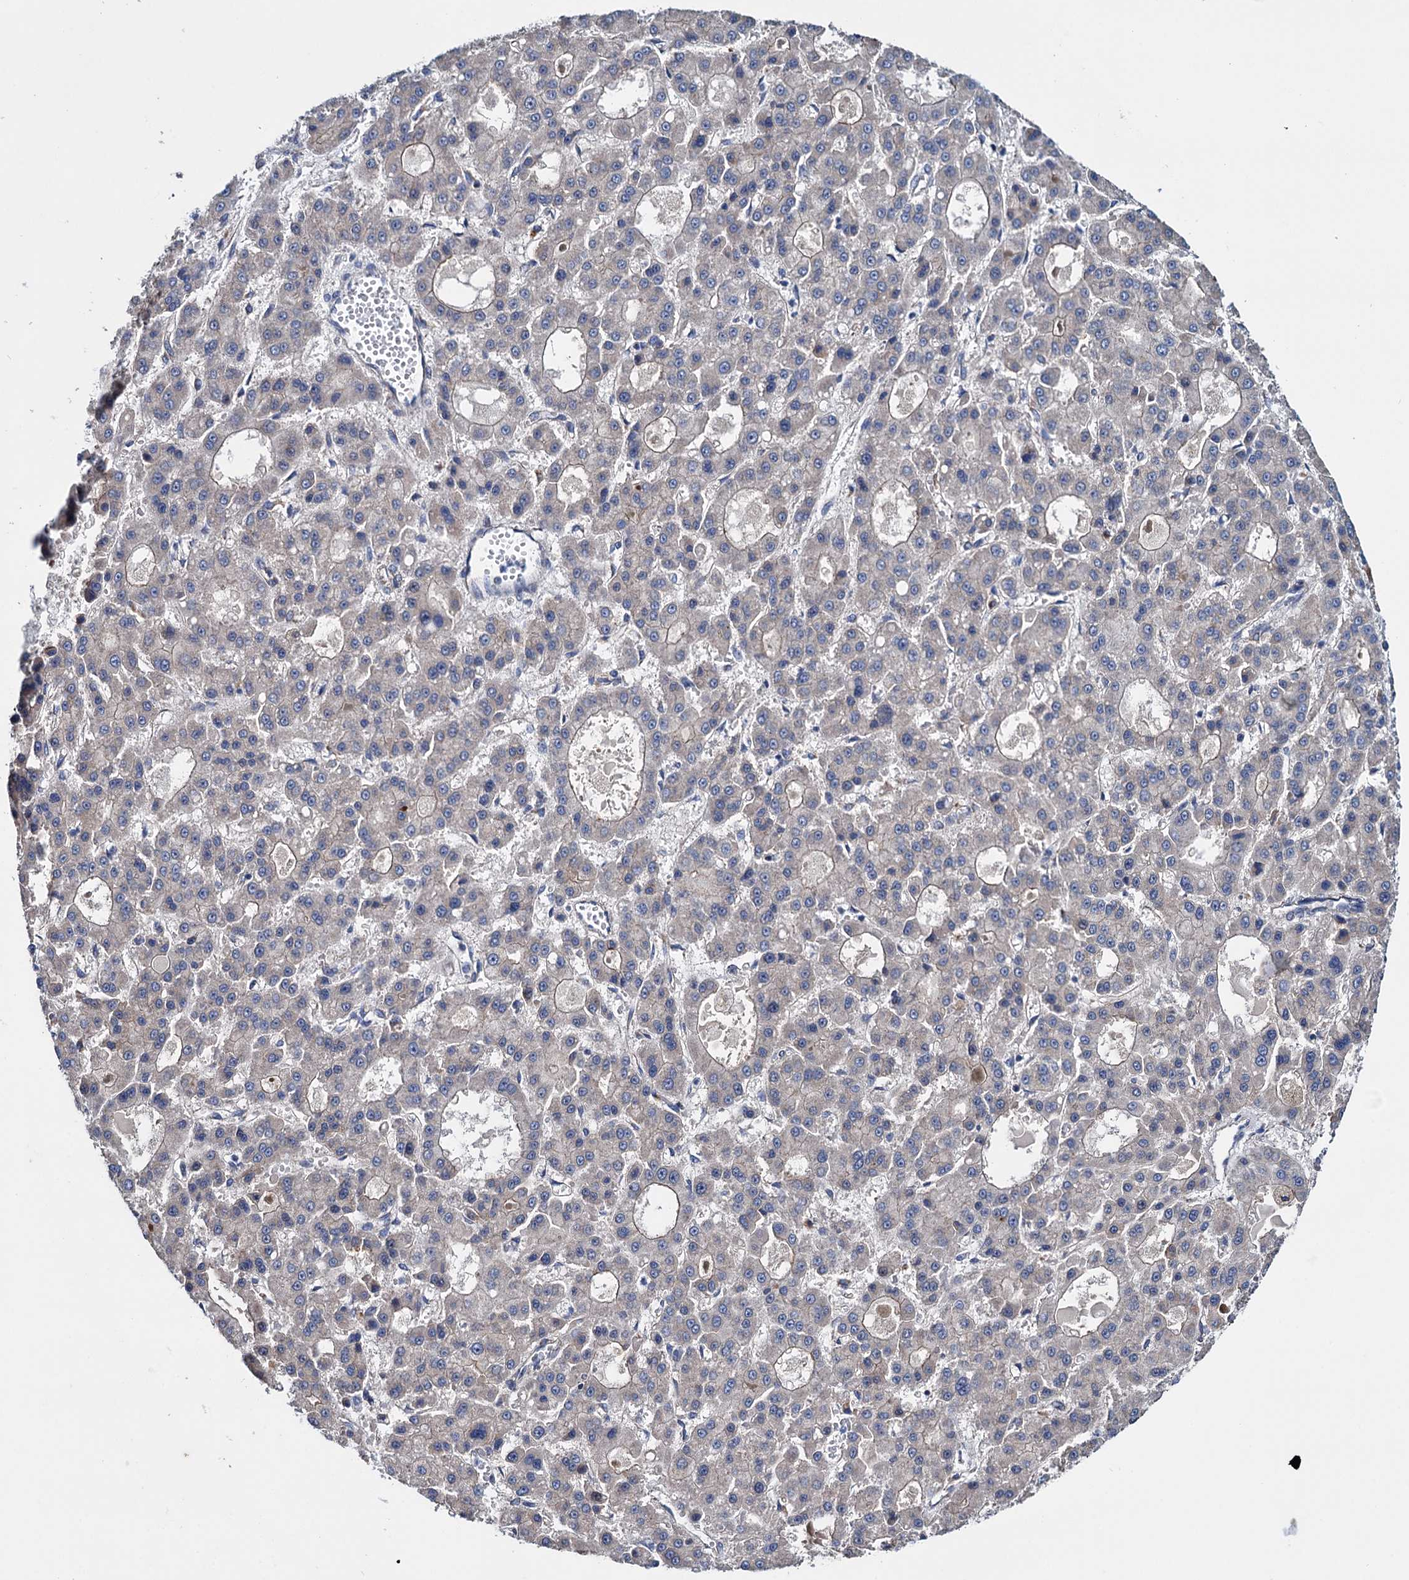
{"staining": {"intensity": "negative", "quantity": "none", "location": "none"}, "tissue": "liver cancer", "cell_type": "Tumor cells", "image_type": "cancer", "snomed": [{"axis": "morphology", "description": "Carcinoma, Hepatocellular, NOS"}, {"axis": "topography", "description": "Liver"}], "caption": "Human liver cancer (hepatocellular carcinoma) stained for a protein using IHC shows no expression in tumor cells.", "gene": "EYA4", "patient": {"sex": "male", "age": 70}}